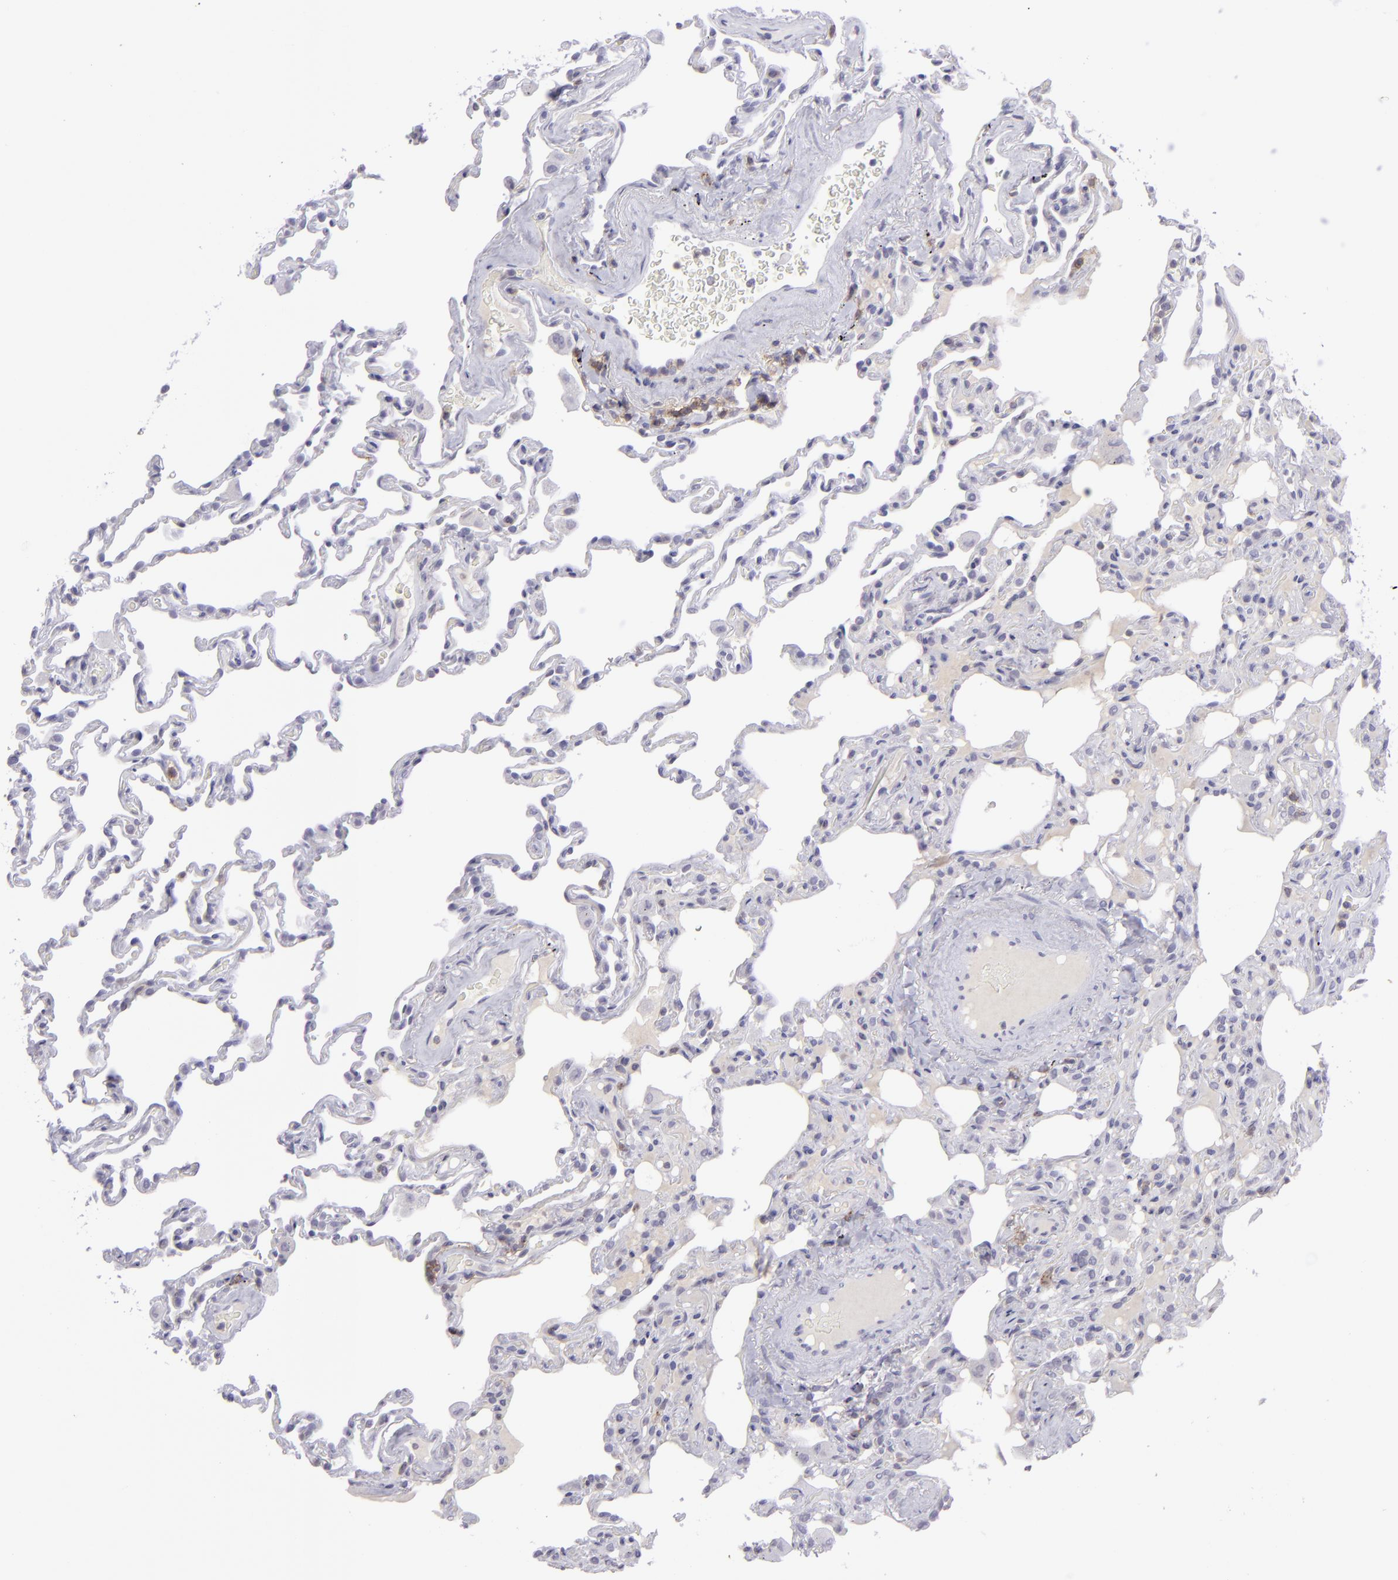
{"staining": {"intensity": "negative", "quantity": "none", "location": "none"}, "tissue": "lung", "cell_type": "Alveolar cells", "image_type": "normal", "snomed": [{"axis": "morphology", "description": "Normal tissue, NOS"}, {"axis": "topography", "description": "Lung"}], "caption": "Alveolar cells show no significant staining in normal lung.", "gene": "CD48", "patient": {"sex": "male", "age": 59}}